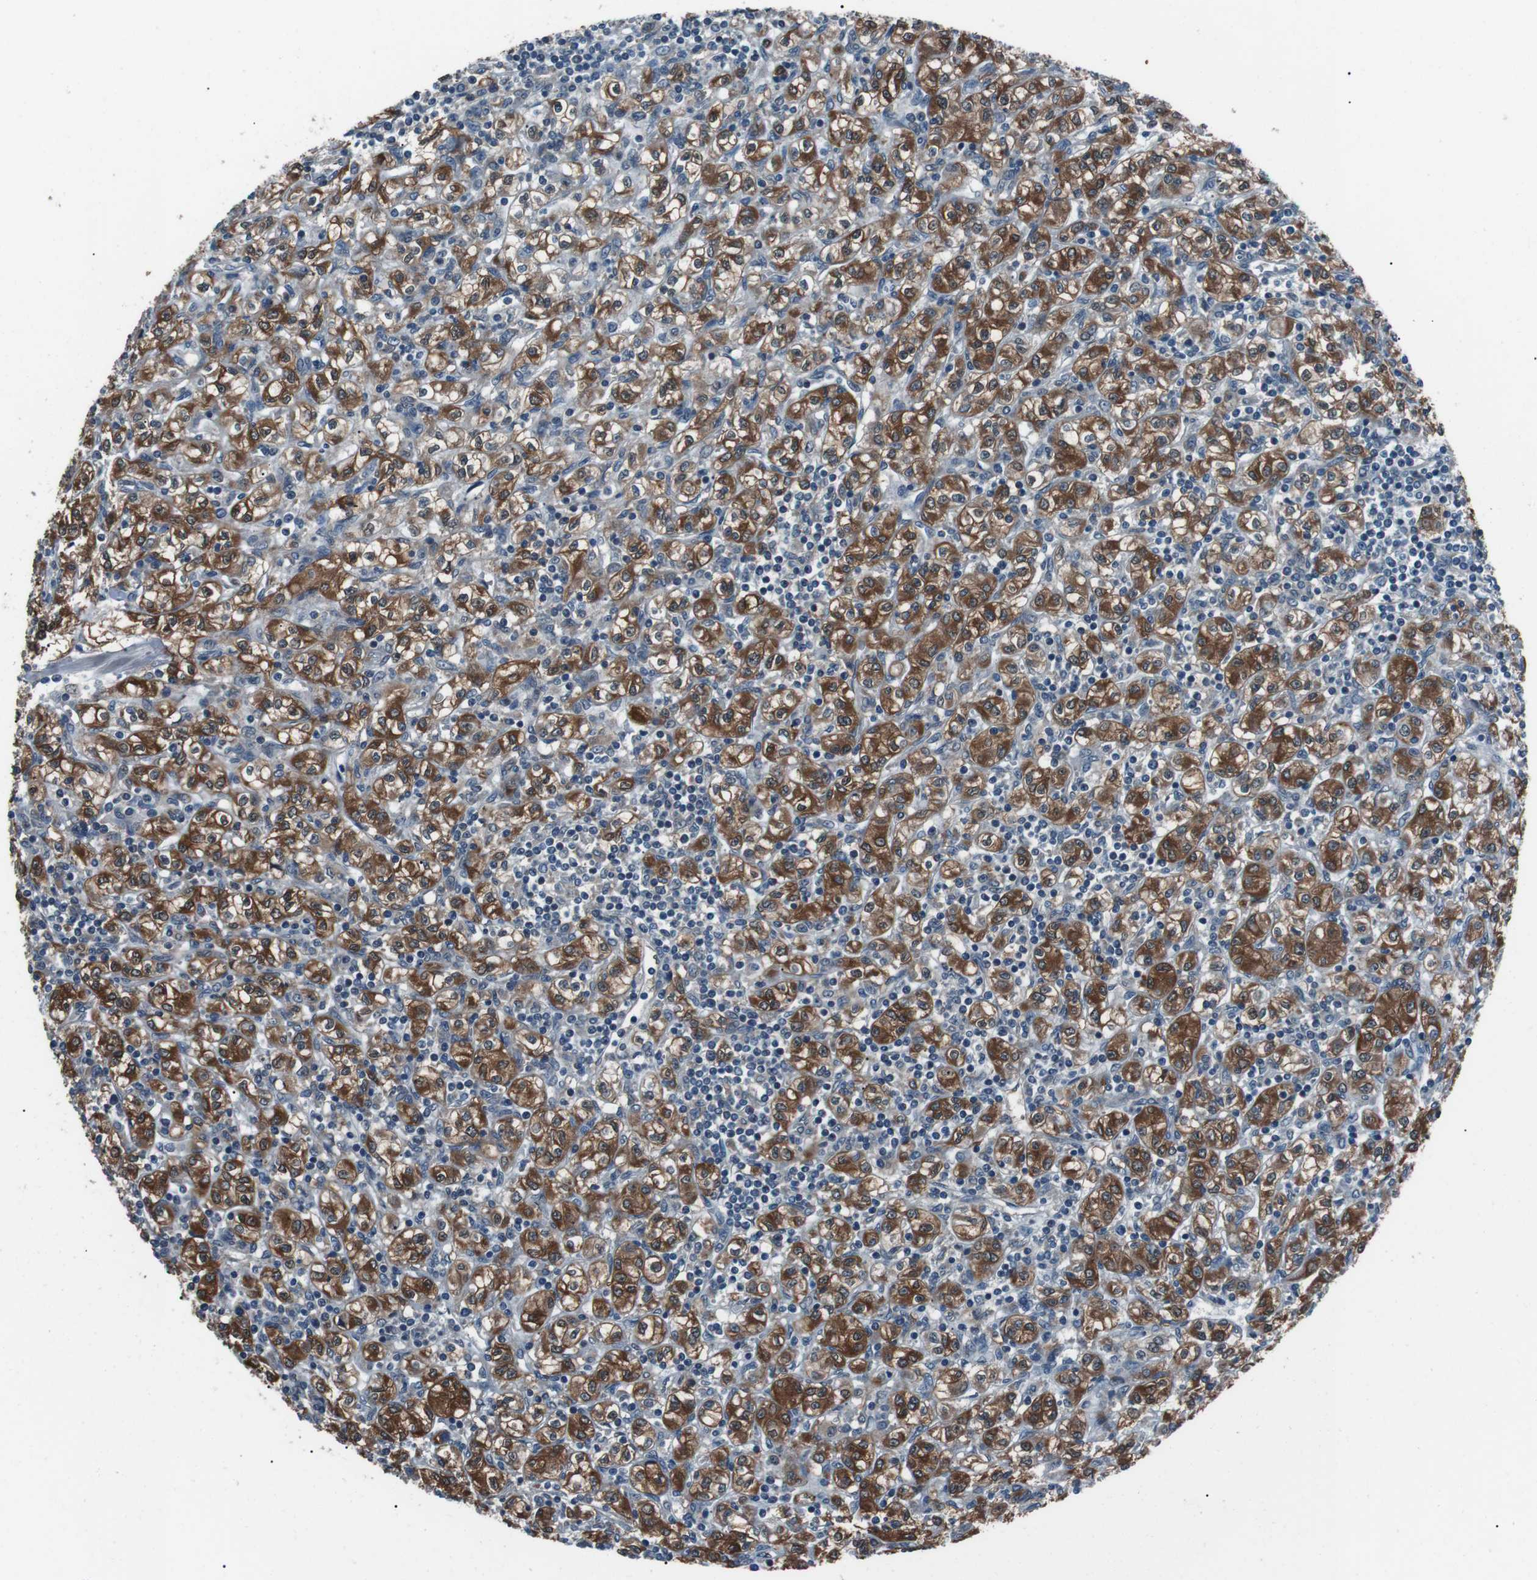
{"staining": {"intensity": "moderate", "quantity": ">75%", "location": "cytoplasmic/membranous"}, "tissue": "renal cancer", "cell_type": "Tumor cells", "image_type": "cancer", "snomed": [{"axis": "morphology", "description": "Adenocarcinoma, NOS"}, {"axis": "topography", "description": "Kidney"}], "caption": "A brown stain shows moderate cytoplasmic/membranous expression of a protein in adenocarcinoma (renal) tumor cells.", "gene": "LRIG2", "patient": {"sex": "male", "age": 77}}